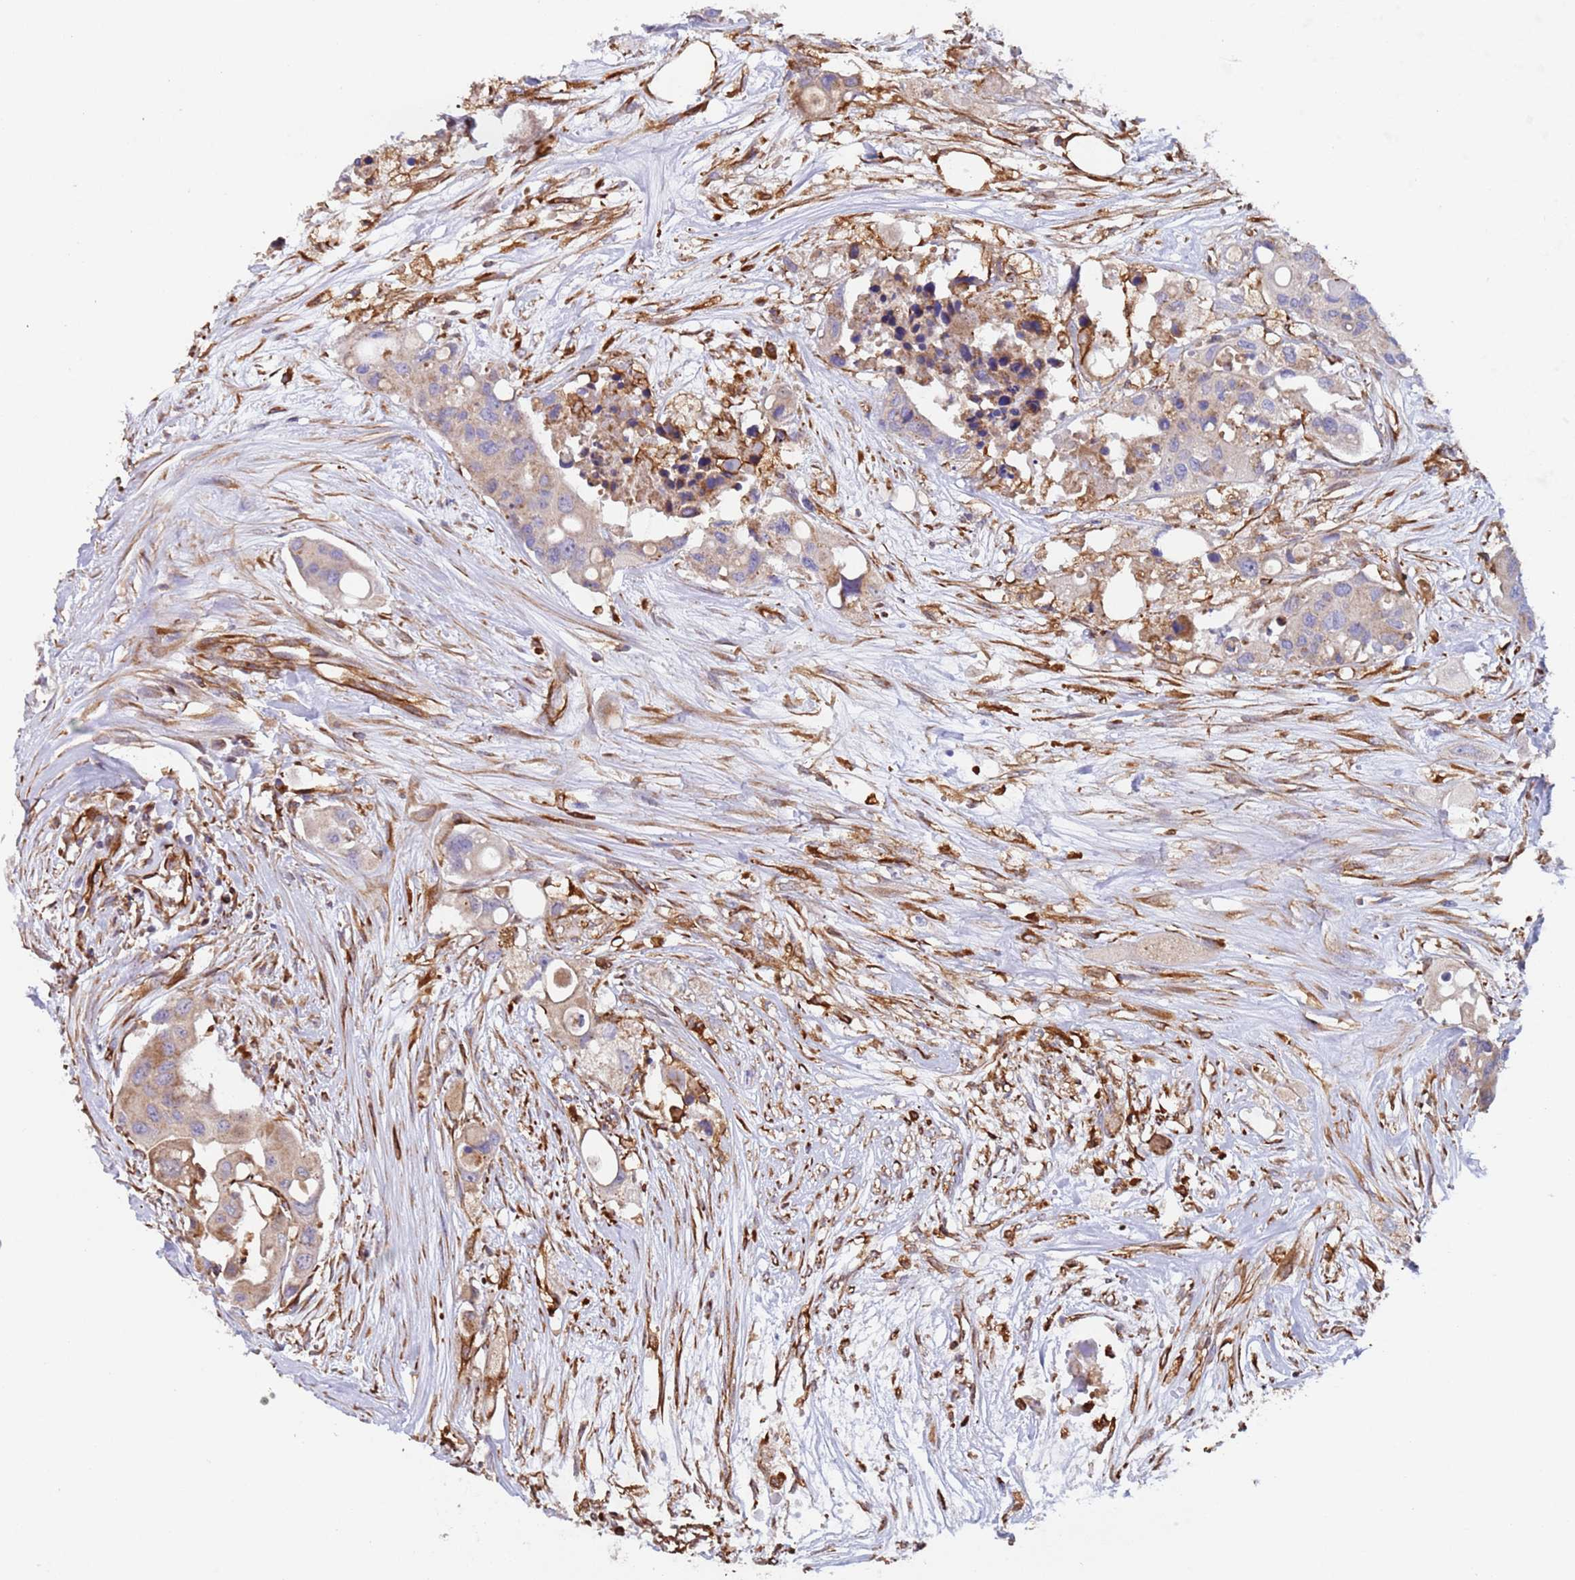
{"staining": {"intensity": "weak", "quantity": "<25%", "location": "cytoplasmic/membranous"}, "tissue": "colorectal cancer", "cell_type": "Tumor cells", "image_type": "cancer", "snomed": [{"axis": "morphology", "description": "Adenocarcinoma, NOS"}, {"axis": "topography", "description": "Colon"}], "caption": "The micrograph exhibits no significant staining in tumor cells of colorectal cancer (adenocarcinoma).", "gene": "NUDT12", "patient": {"sex": "male", "age": 77}}